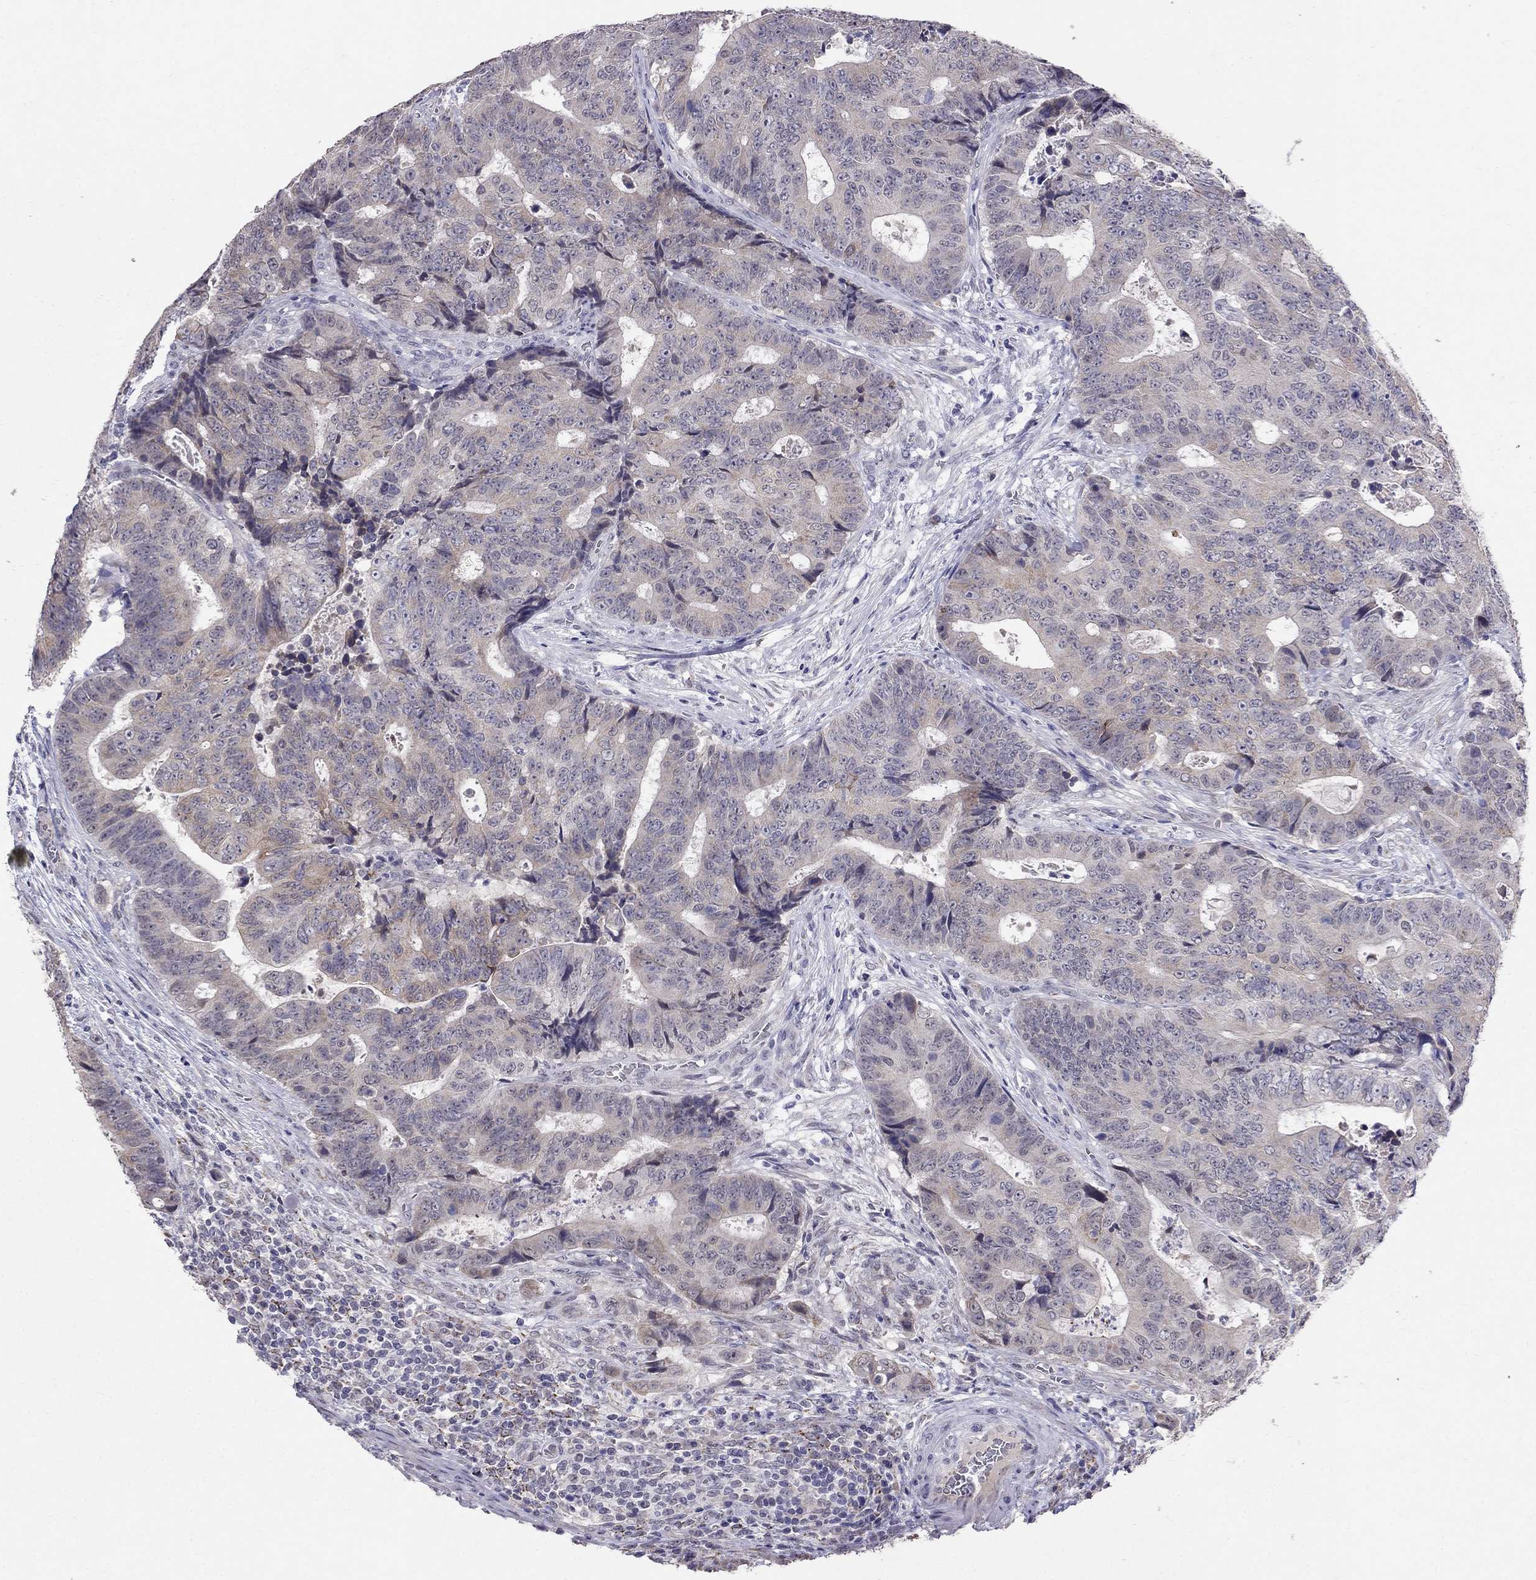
{"staining": {"intensity": "weak", "quantity": "25%-75%", "location": "cytoplasmic/membranous"}, "tissue": "colorectal cancer", "cell_type": "Tumor cells", "image_type": "cancer", "snomed": [{"axis": "morphology", "description": "Adenocarcinoma, NOS"}, {"axis": "topography", "description": "Colon"}], "caption": "Protein staining exhibits weak cytoplasmic/membranous staining in about 25%-75% of tumor cells in colorectal cancer (adenocarcinoma). The staining was performed using DAB (3,3'-diaminobenzidine) to visualize the protein expression in brown, while the nuclei were stained in blue with hematoxylin (Magnification: 20x).", "gene": "MYO3B", "patient": {"sex": "female", "age": 48}}